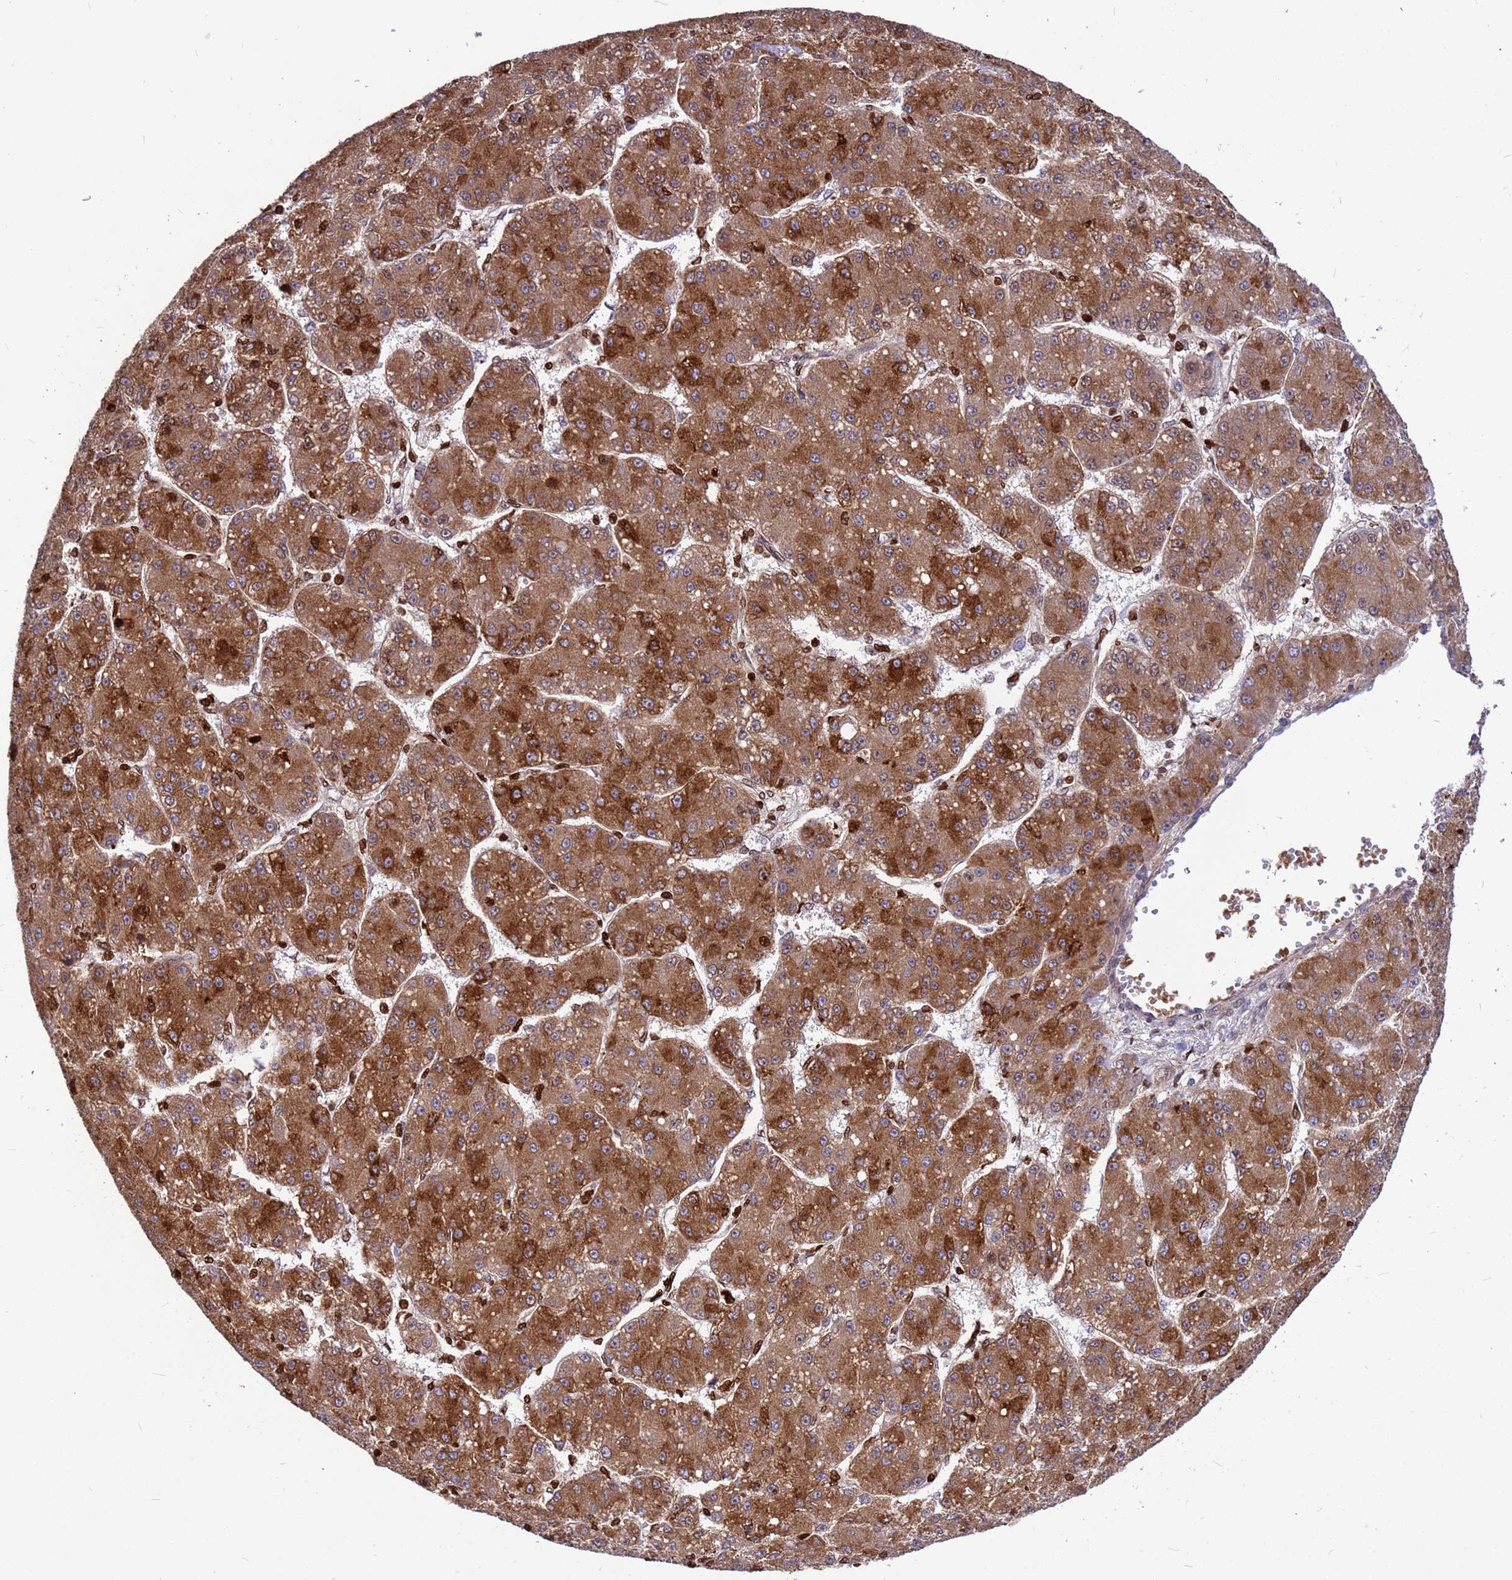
{"staining": {"intensity": "moderate", "quantity": ">75%", "location": "cytoplasmic/membranous,nuclear"}, "tissue": "liver cancer", "cell_type": "Tumor cells", "image_type": "cancer", "snomed": [{"axis": "morphology", "description": "Carcinoma, Hepatocellular, NOS"}, {"axis": "topography", "description": "Liver"}], "caption": "Protein staining of liver hepatocellular carcinoma tissue demonstrates moderate cytoplasmic/membranous and nuclear expression in approximately >75% of tumor cells. The protein is stained brown, and the nuclei are stained in blue (DAB (3,3'-diaminobenzidine) IHC with brightfield microscopy, high magnification).", "gene": "ORM1", "patient": {"sex": "male", "age": 67}}